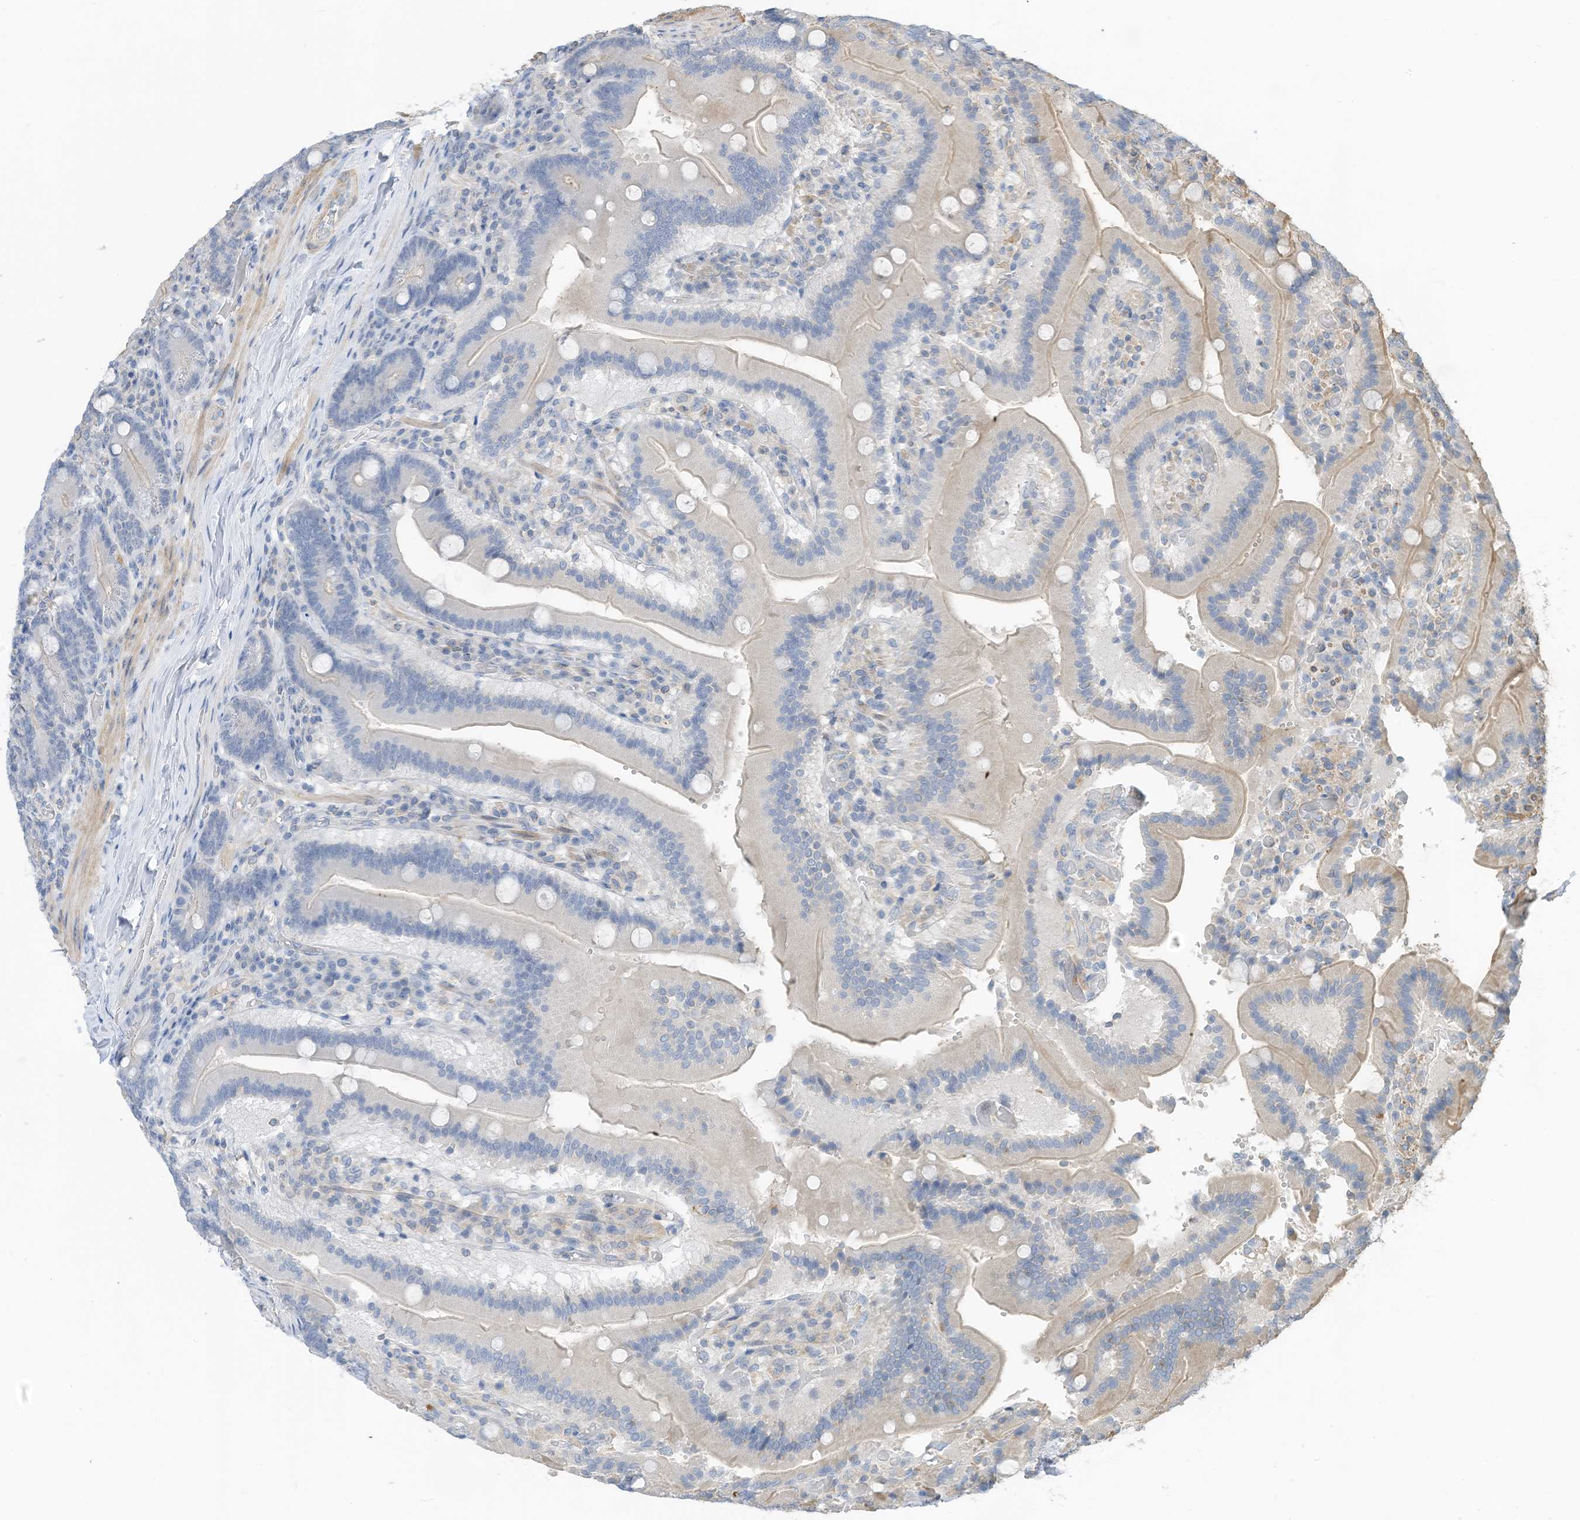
{"staining": {"intensity": "negative", "quantity": "none", "location": "none"}, "tissue": "duodenum", "cell_type": "Glandular cells", "image_type": "normal", "snomed": [{"axis": "morphology", "description": "Normal tissue, NOS"}, {"axis": "topography", "description": "Duodenum"}], "caption": "Immunohistochemical staining of unremarkable duodenum demonstrates no significant staining in glandular cells.", "gene": "SLFN14", "patient": {"sex": "female", "age": 62}}